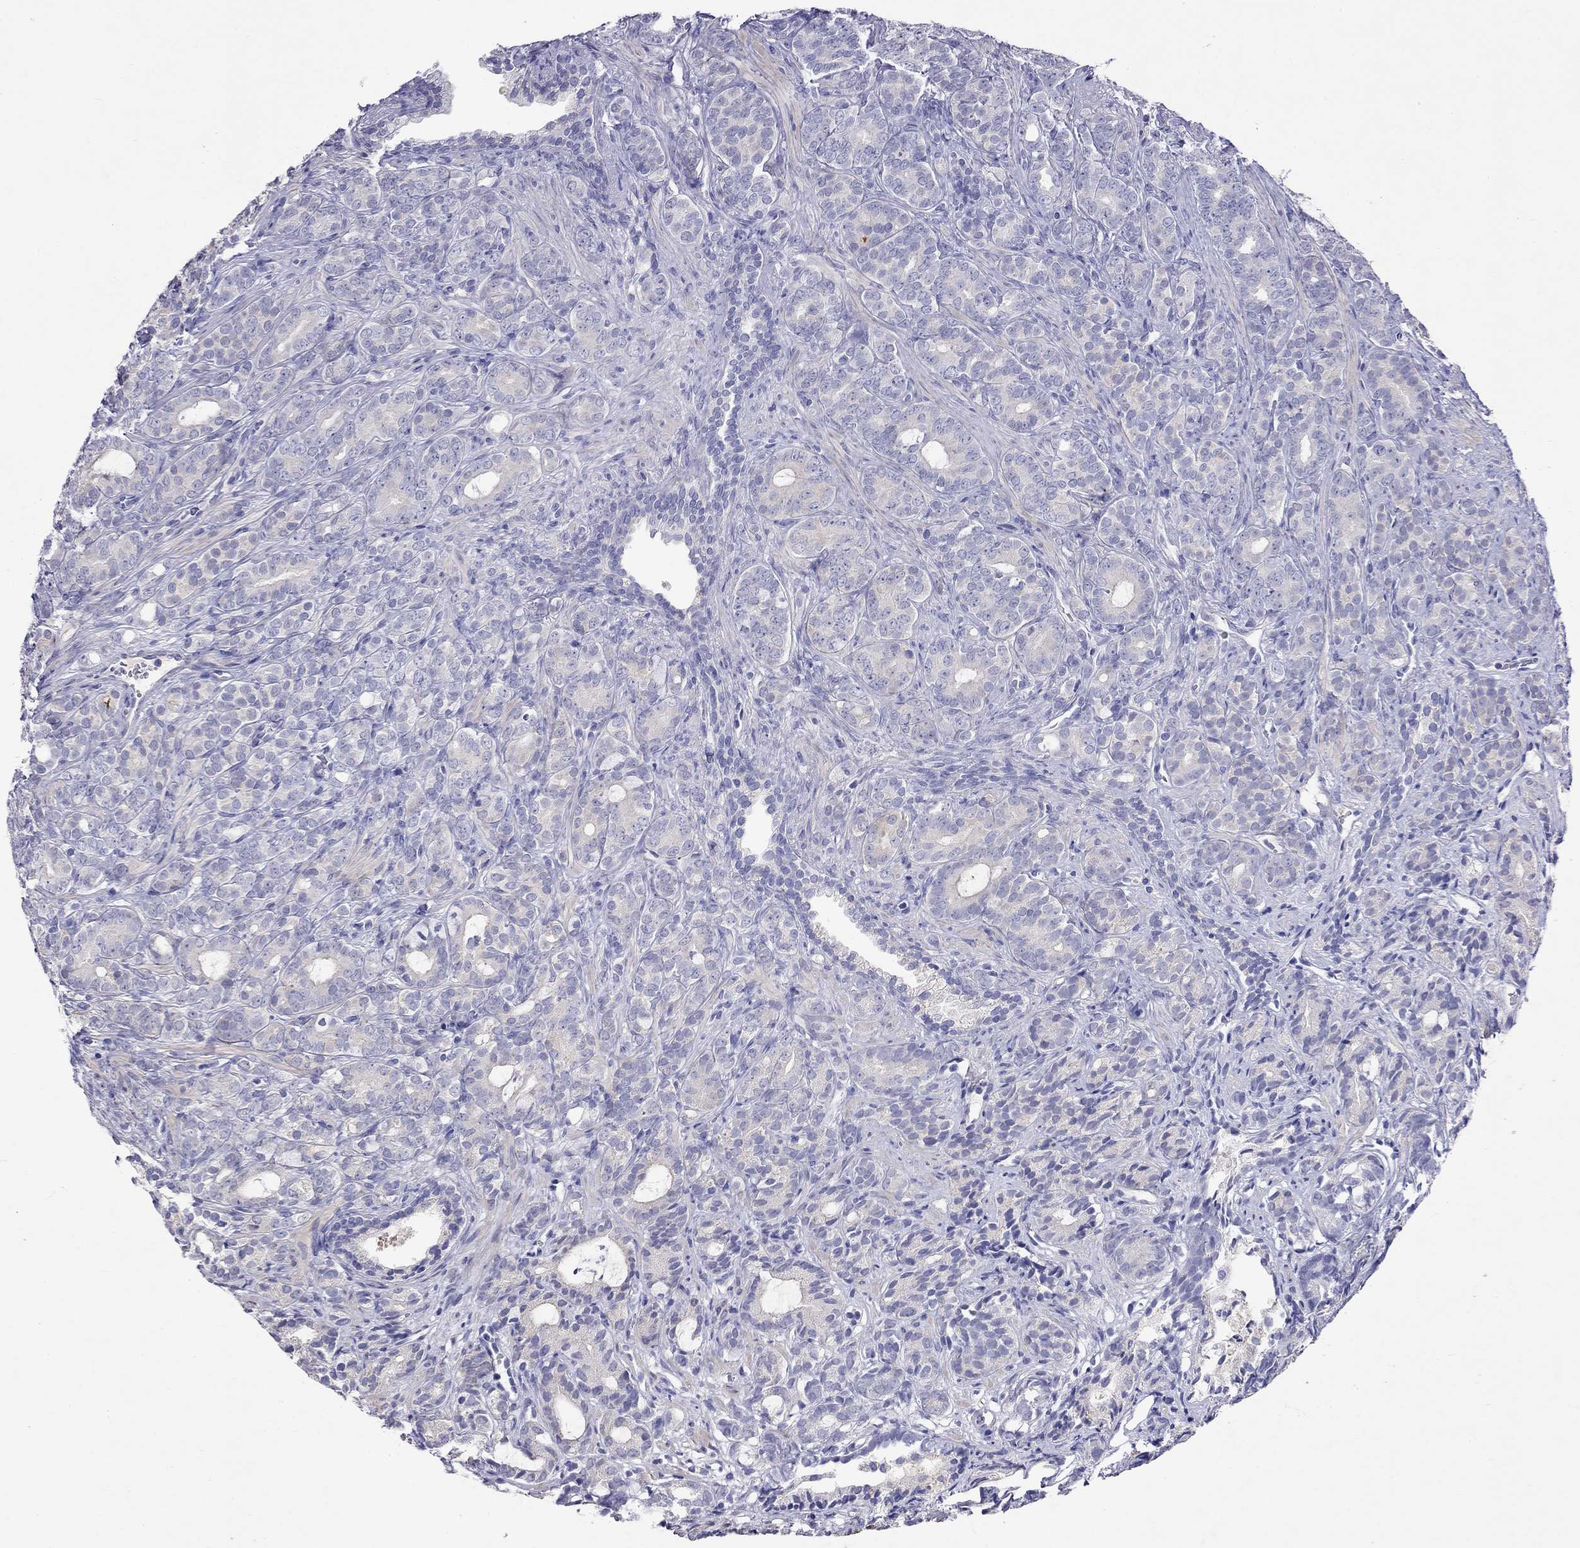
{"staining": {"intensity": "negative", "quantity": "none", "location": "none"}, "tissue": "prostate cancer", "cell_type": "Tumor cells", "image_type": "cancer", "snomed": [{"axis": "morphology", "description": "Adenocarcinoma, High grade"}, {"axis": "topography", "description": "Prostate"}], "caption": "The immunohistochemistry (IHC) micrograph has no significant positivity in tumor cells of prostate high-grade adenocarcinoma tissue.", "gene": "GNAT3", "patient": {"sex": "male", "age": 84}}